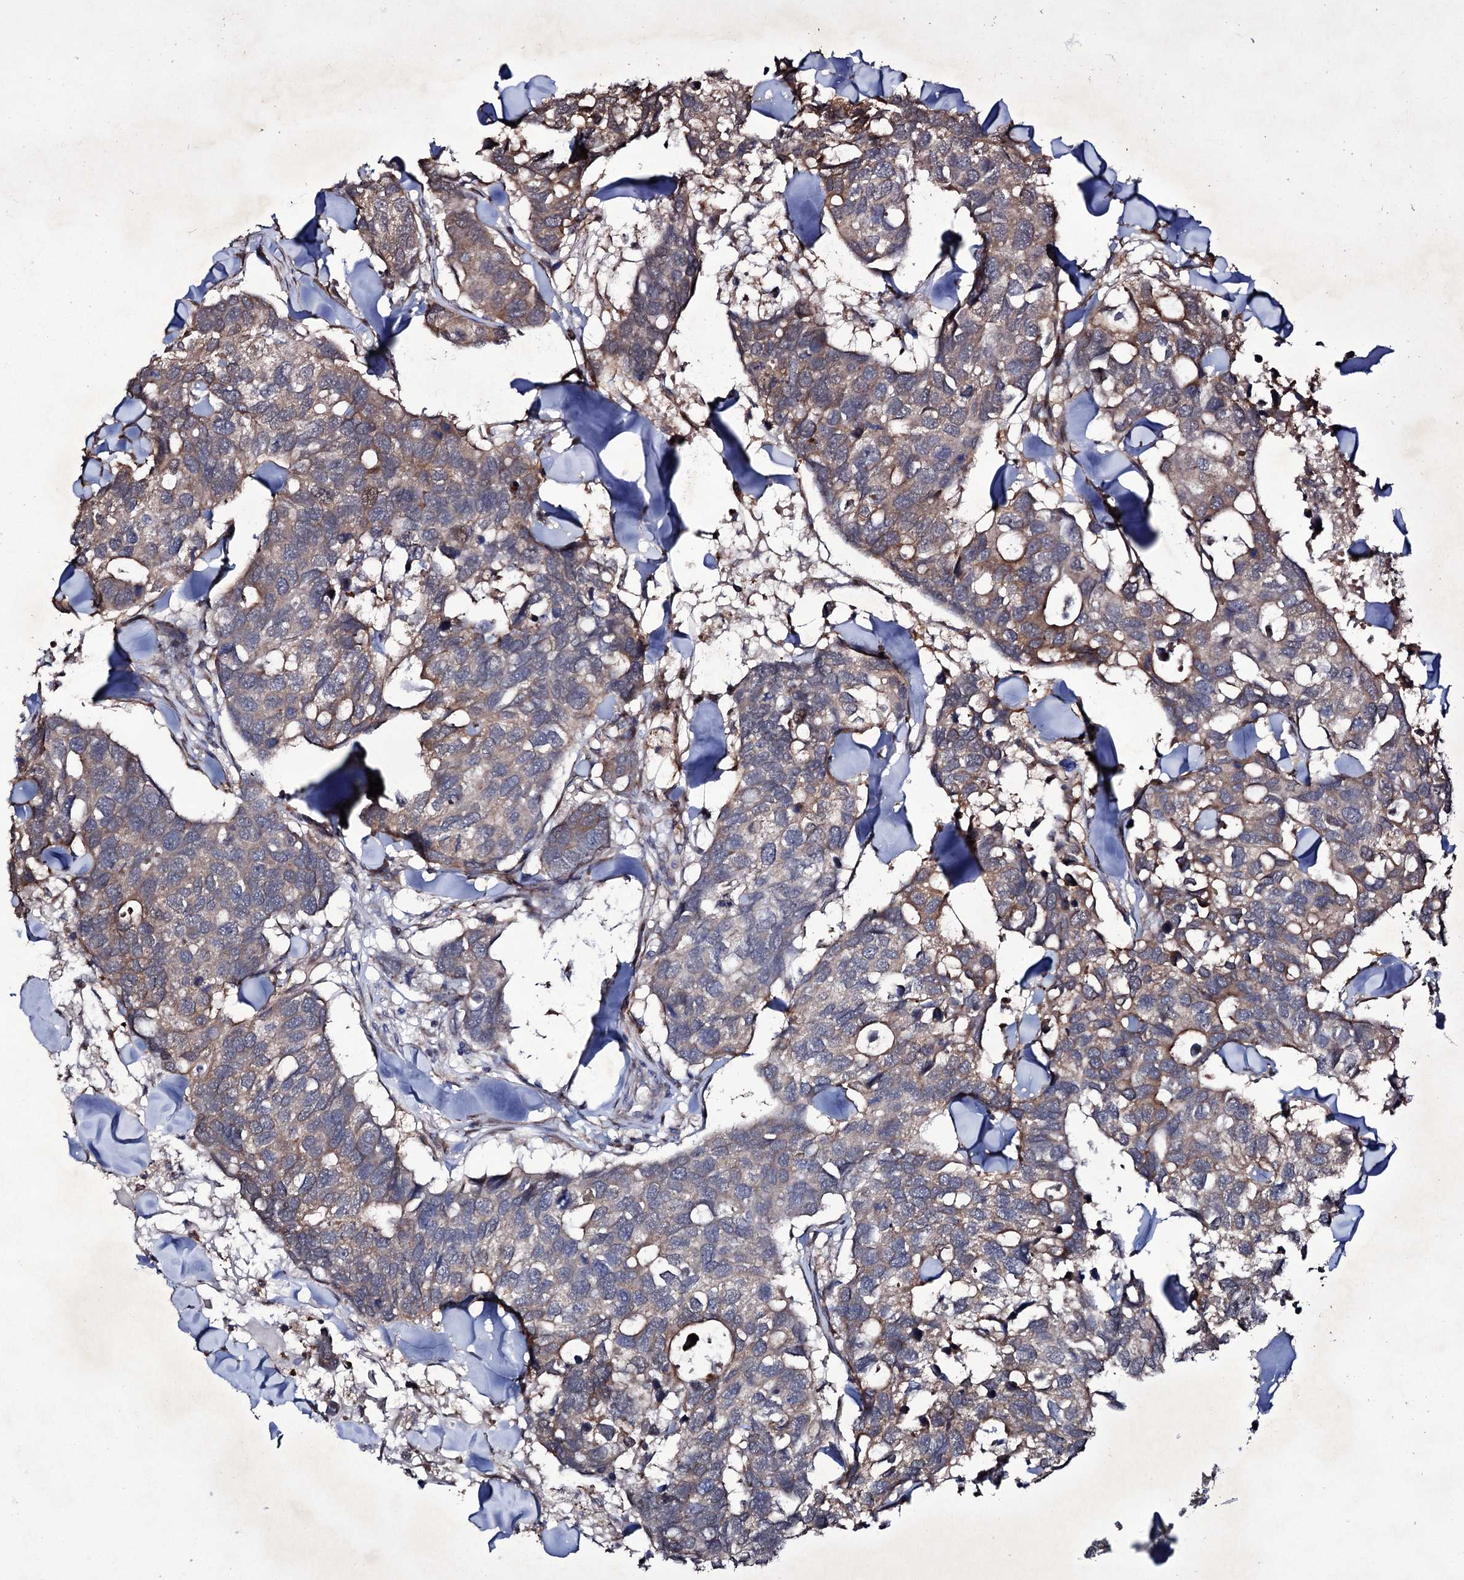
{"staining": {"intensity": "weak", "quantity": "<25%", "location": "cytoplasmic/membranous"}, "tissue": "breast cancer", "cell_type": "Tumor cells", "image_type": "cancer", "snomed": [{"axis": "morphology", "description": "Duct carcinoma"}, {"axis": "topography", "description": "Breast"}], "caption": "Breast cancer (invasive ductal carcinoma) was stained to show a protein in brown. There is no significant positivity in tumor cells.", "gene": "TUBGCP5", "patient": {"sex": "female", "age": 83}}